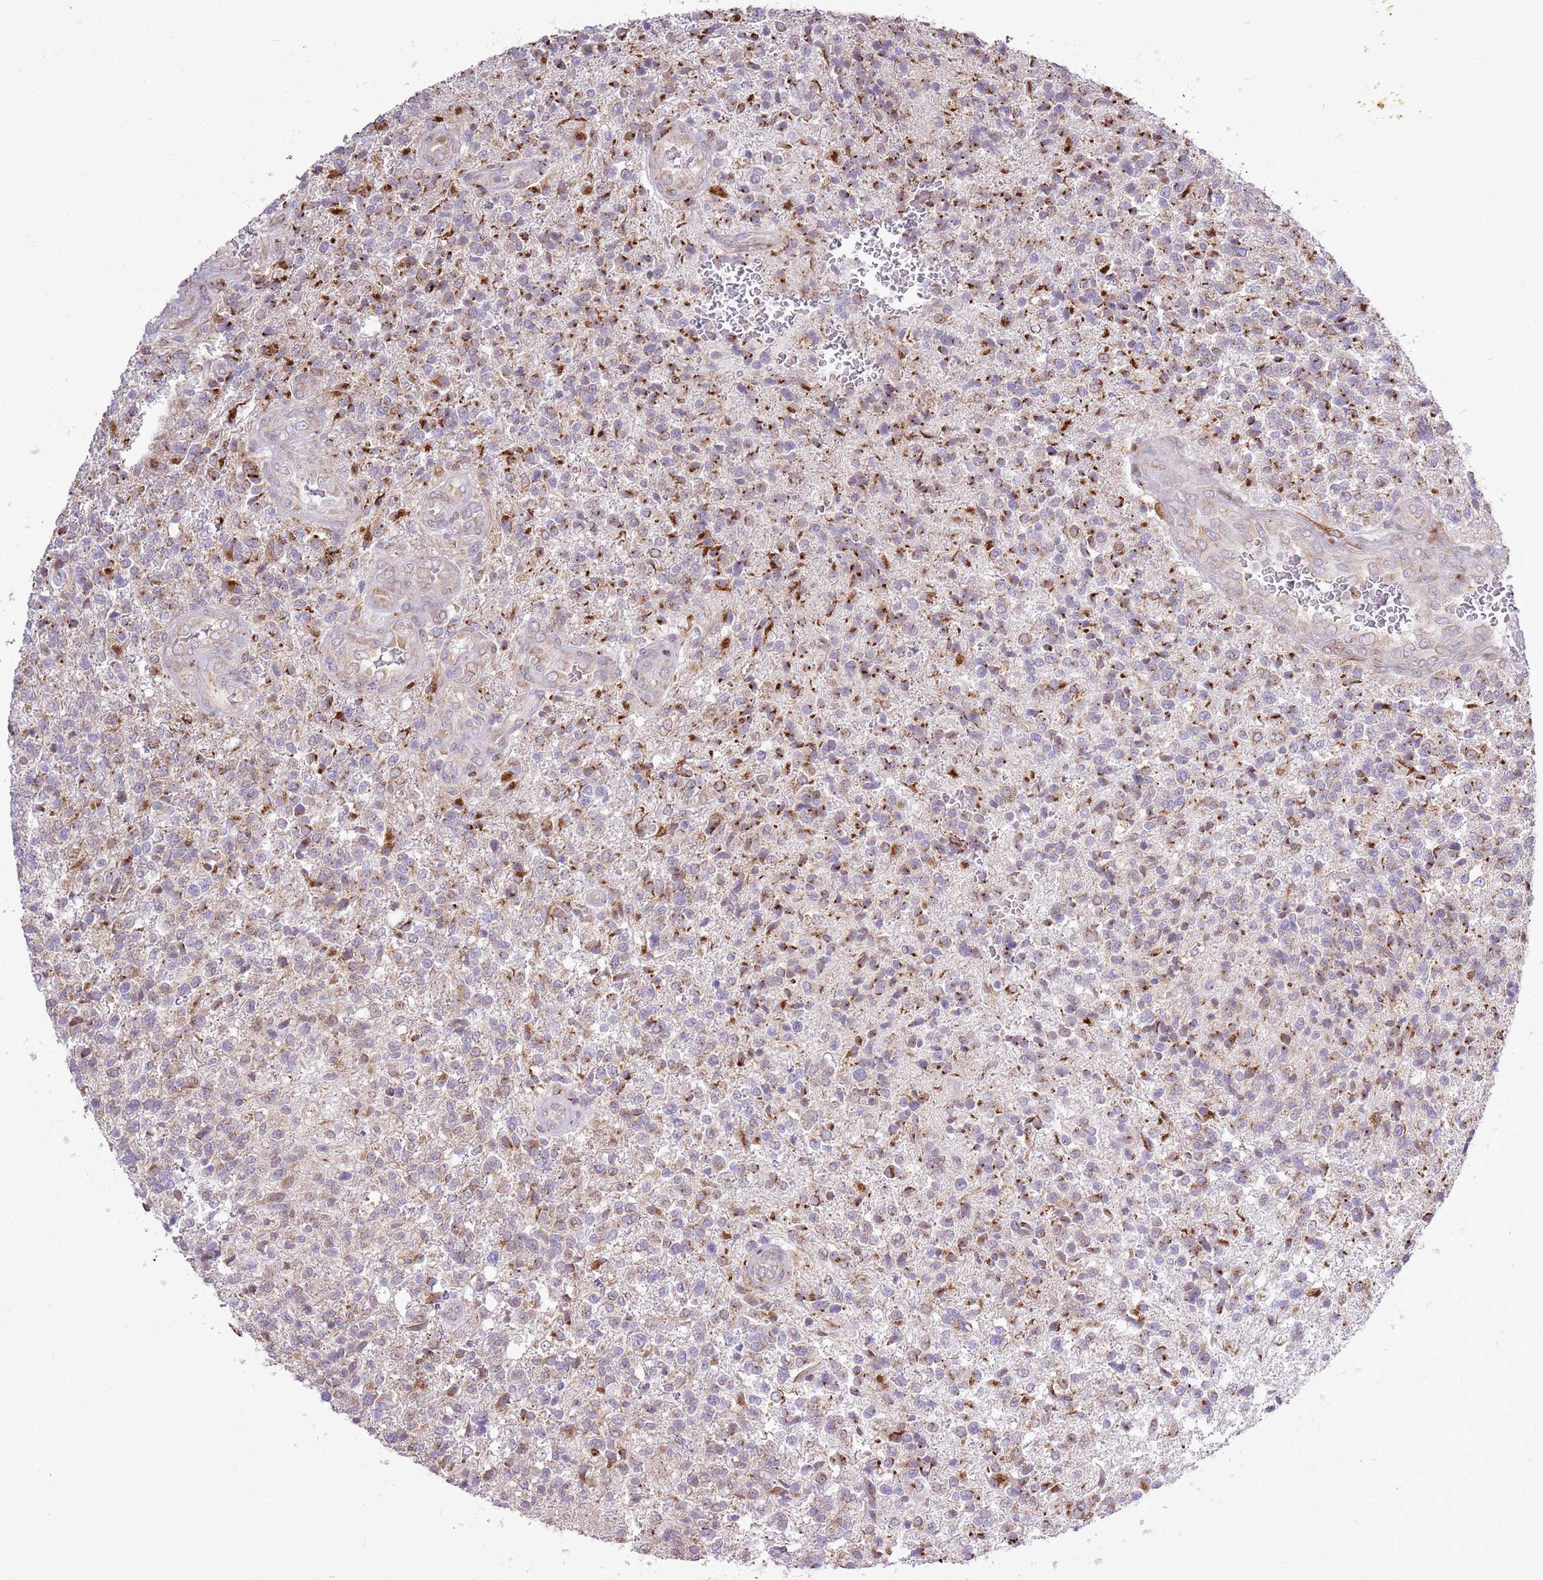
{"staining": {"intensity": "moderate", "quantity": "25%-75%", "location": "cytoplasmic/membranous"}, "tissue": "glioma", "cell_type": "Tumor cells", "image_type": "cancer", "snomed": [{"axis": "morphology", "description": "Glioma, malignant, High grade"}, {"axis": "topography", "description": "Brain"}], "caption": "IHC micrograph of human glioma stained for a protein (brown), which demonstrates medium levels of moderate cytoplasmic/membranous staining in about 25%-75% of tumor cells.", "gene": "TMED10", "patient": {"sex": "male", "age": 56}}